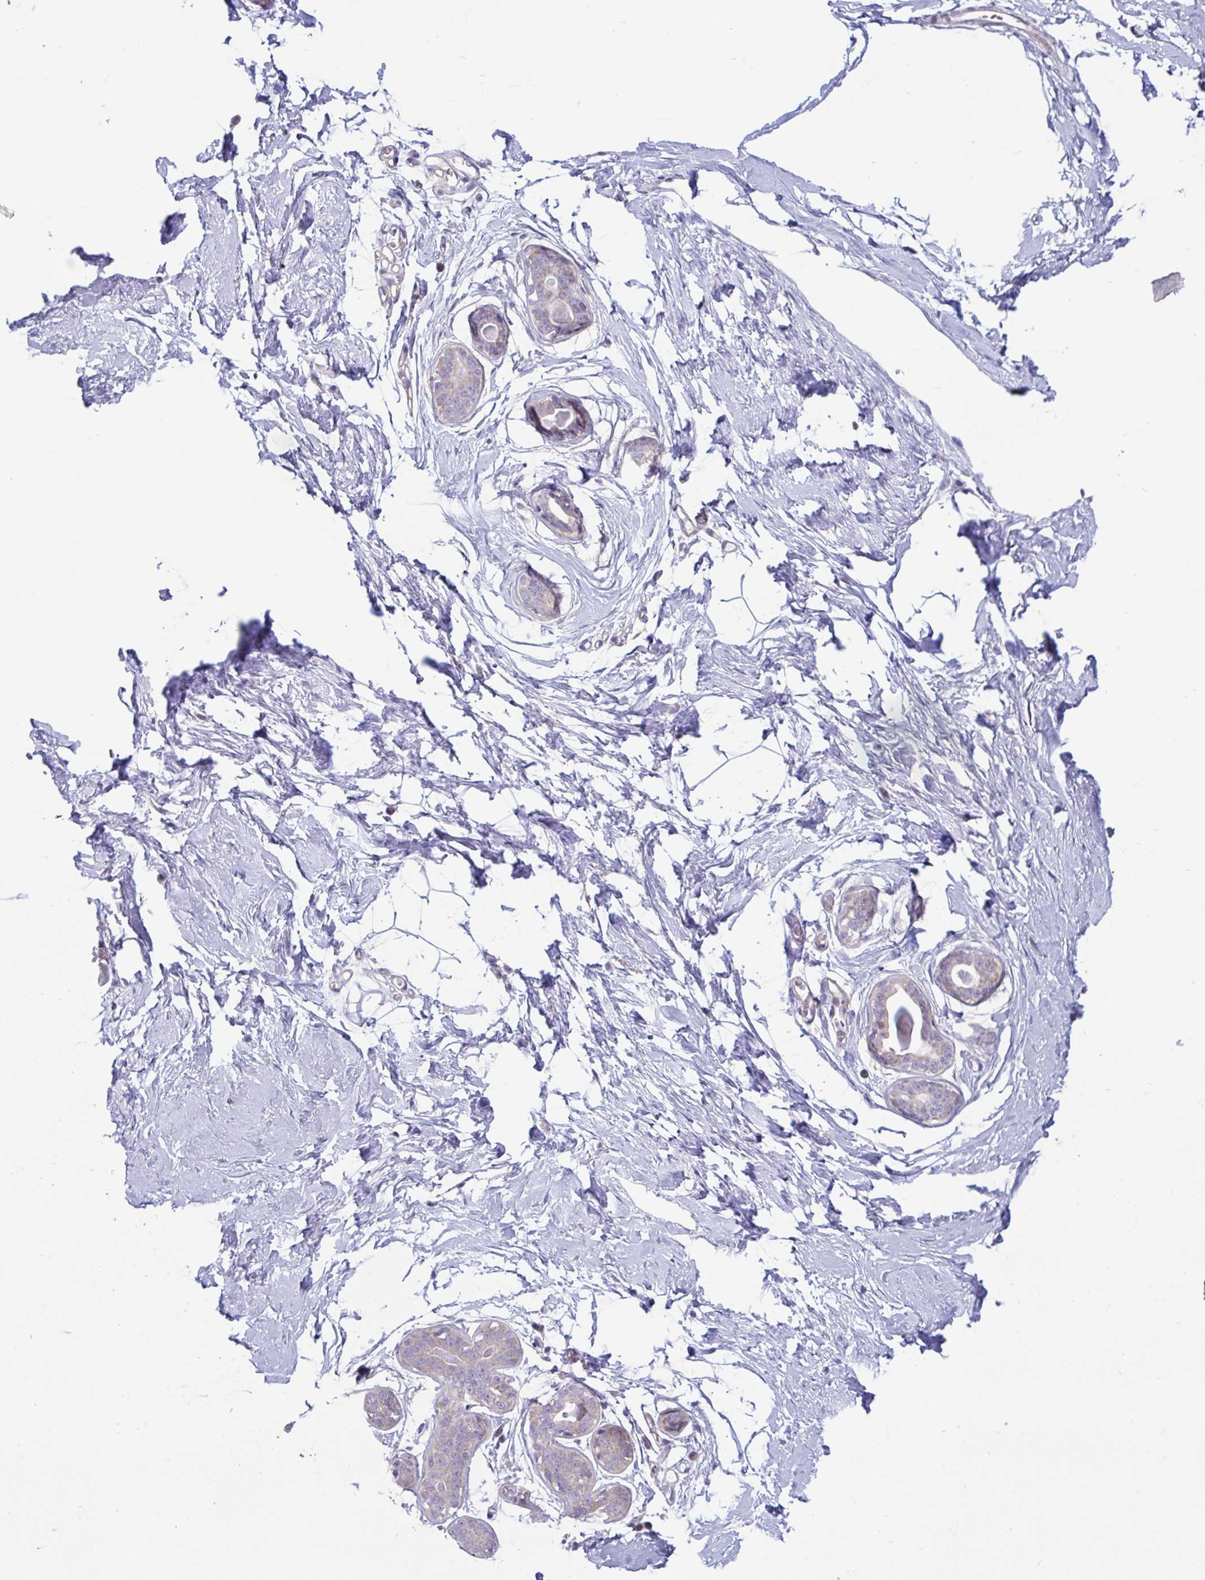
{"staining": {"intensity": "negative", "quantity": "none", "location": "none"}, "tissue": "breast", "cell_type": "Adipocytes", "image_type": "normal", "snomed": [{"axis": "morphology", "description": "Normal tissue, NOS"}, {"axis": "topography", "description": "Breast"}], "caption": "DAB immunohistochemical staining of unremarkable human breast exhibits no significant positivity in adipocytes.", "gene": "IL37", "patient": {"sex": "female", "age": 45}}